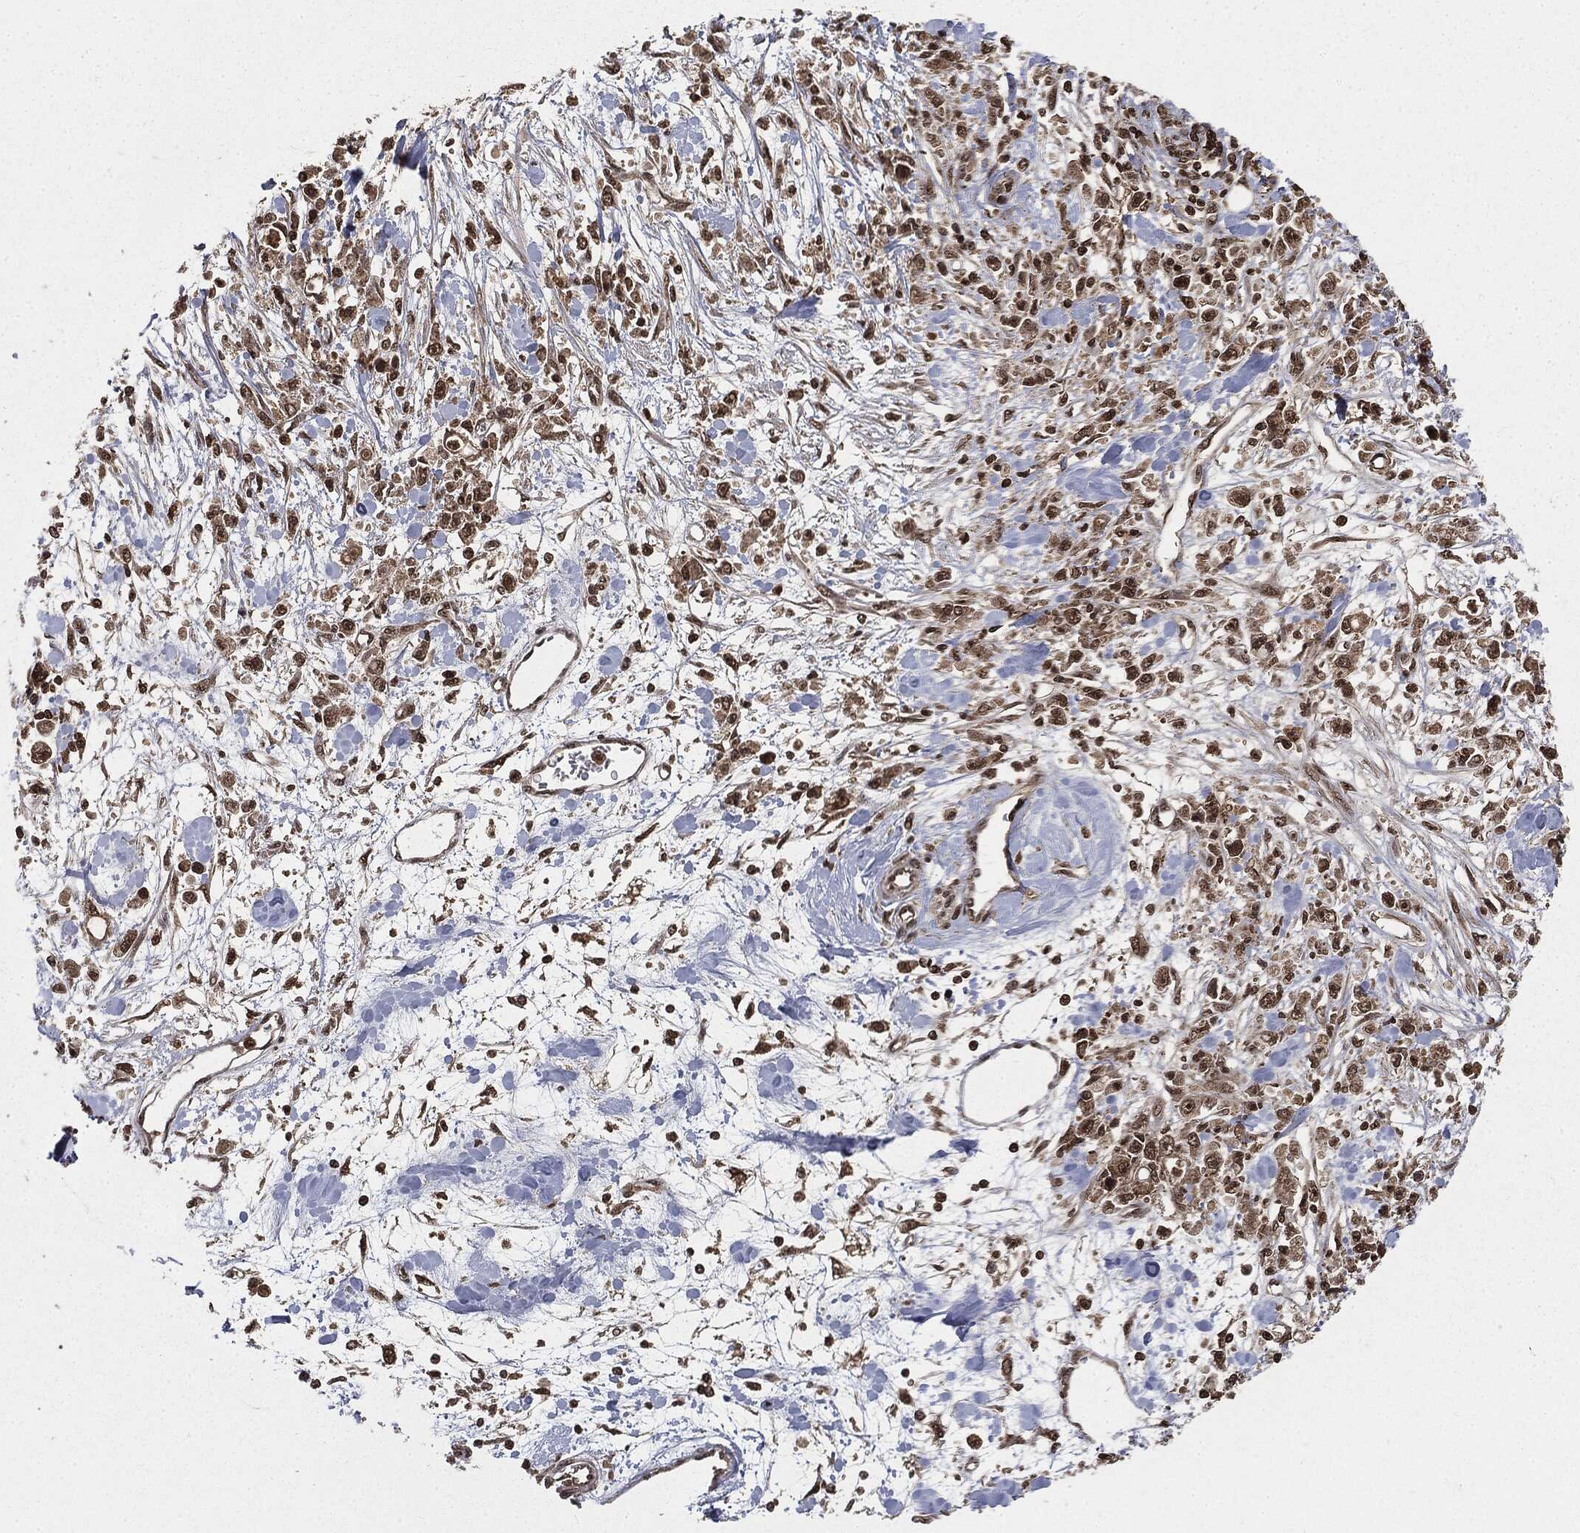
{"staining": {"intensity": "moderate", "quantity": ">75%", "location": "nuclear"}, "tissue": "stomach cancer", "cell_type": "Tumor cells", "image_type": "cancer", "snomed": [{"axis": "morphology", "description": "Adenocarcinoma, NOS"}, {"axis": "topography", "description": "Stomach"}], "caption": "Immunohistochemistry (IHC) (DAB) staining of stomach cancer (adenocarcinoma) shows moderate nuclear protein positivity in about >75% of tumor cells. The staining was performed using DAB (3,3'-diaminobenzidine), with brown indicating positive protein expression. Nuclei are stained blue with hematoxylin.", "gene": "CTDP1", "patient": {"sex": "female", "age": 59}}